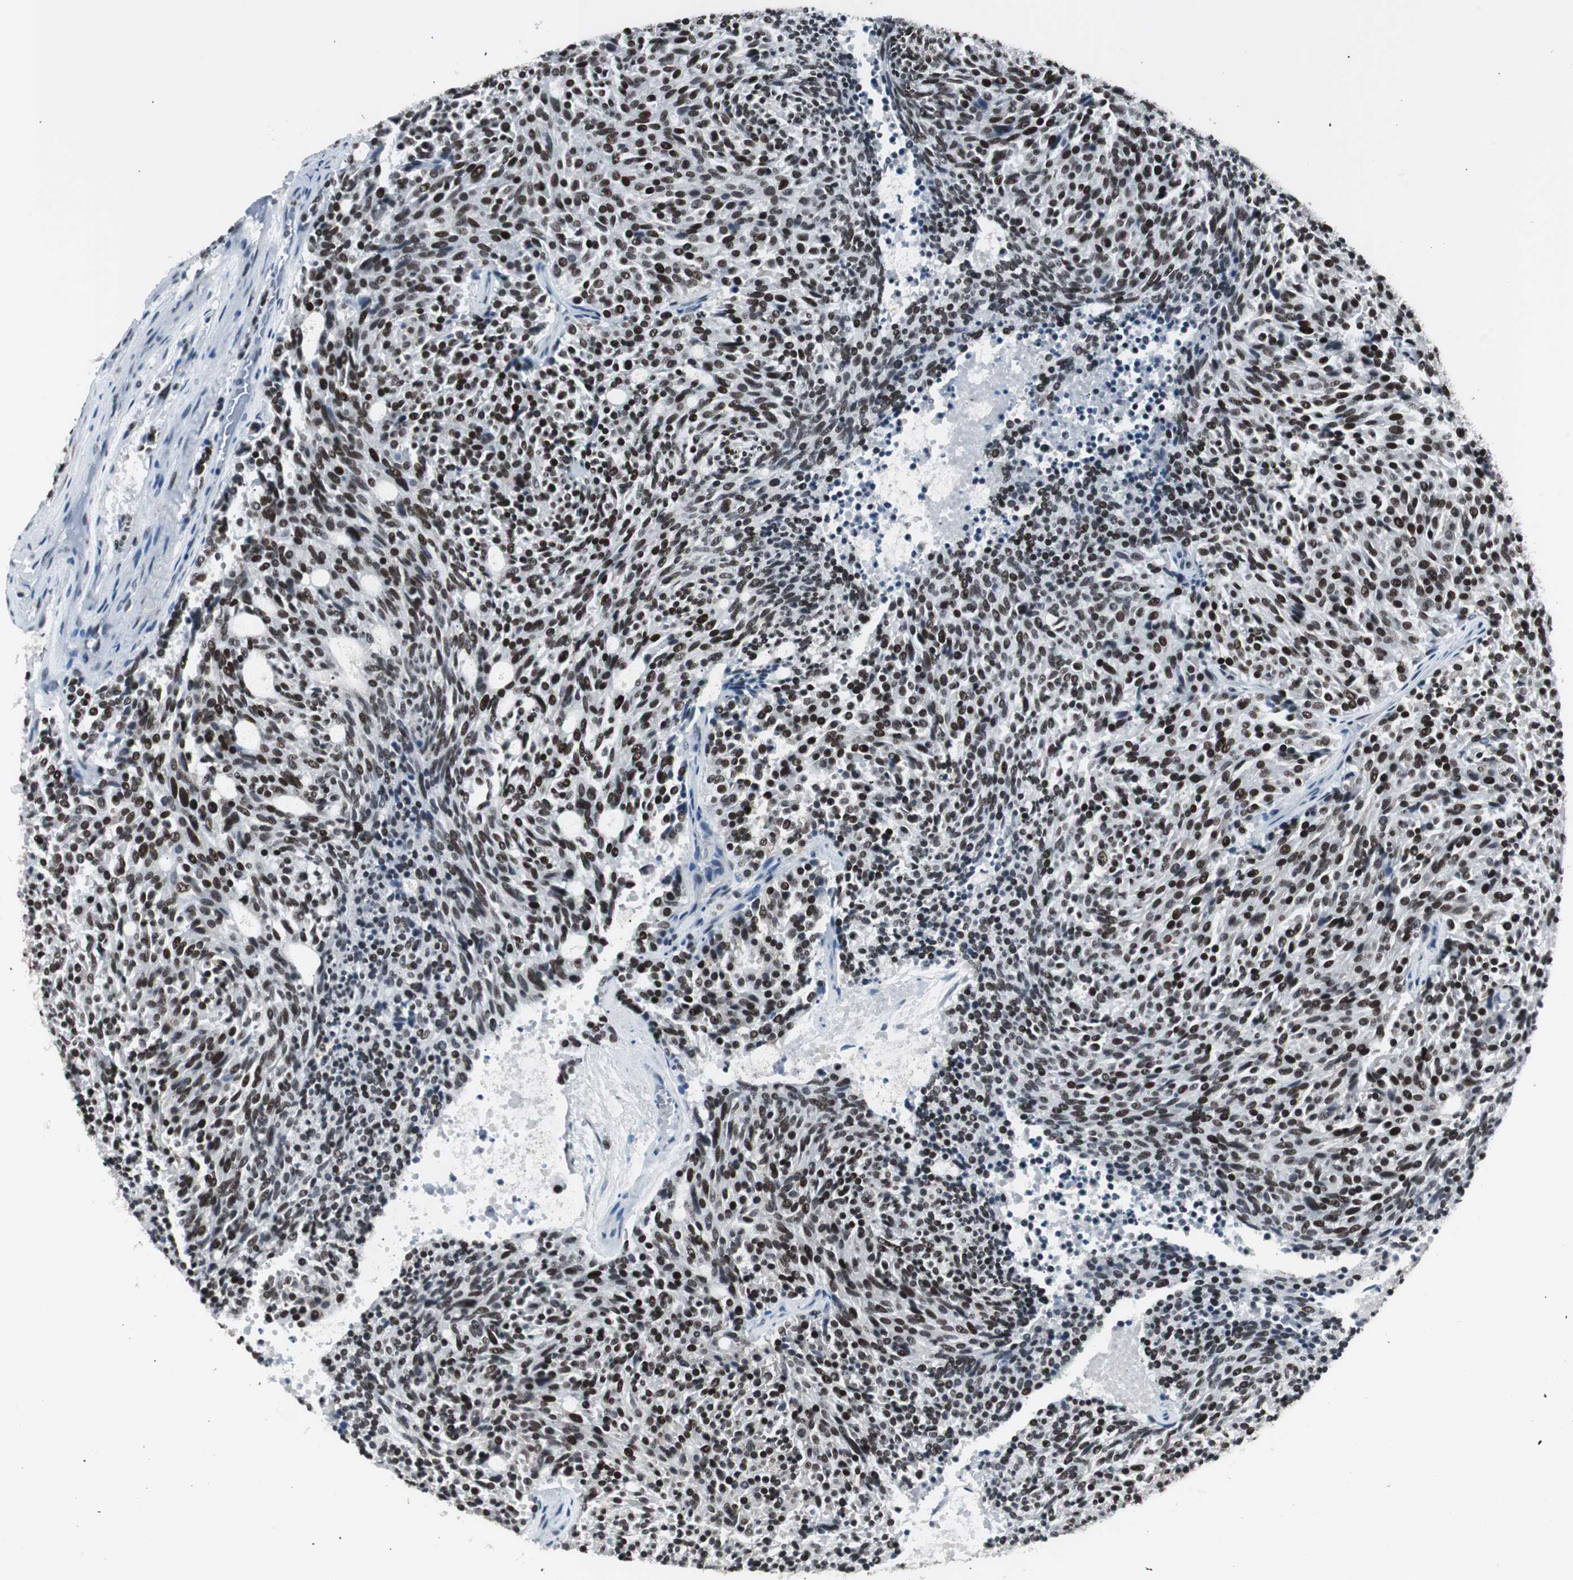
{"staining": {"intensity": "strong", "quantity": ">75%", "location": "nuclear"}, "tissue": "carcinoid", "cell_type": "Tumor cells", "image_type": "cancer", "snomed": [{"axis": "morphology", "description": "Carcinoid, malignant, NOS"}, {"axis": "topography", "description": "Pancreas"}], "caption": "High-power microscopy captured an IHC histopathology image of carcinoid, revealing strong nuclear staining in approximately >75% of tumor cells. Using DAB (brown) and hematoxylin (blue) stains, captured at high magnification using brightfield microscopy.", "gene": "XRCC1", "patient": {"sex": "female", "age": 54}}